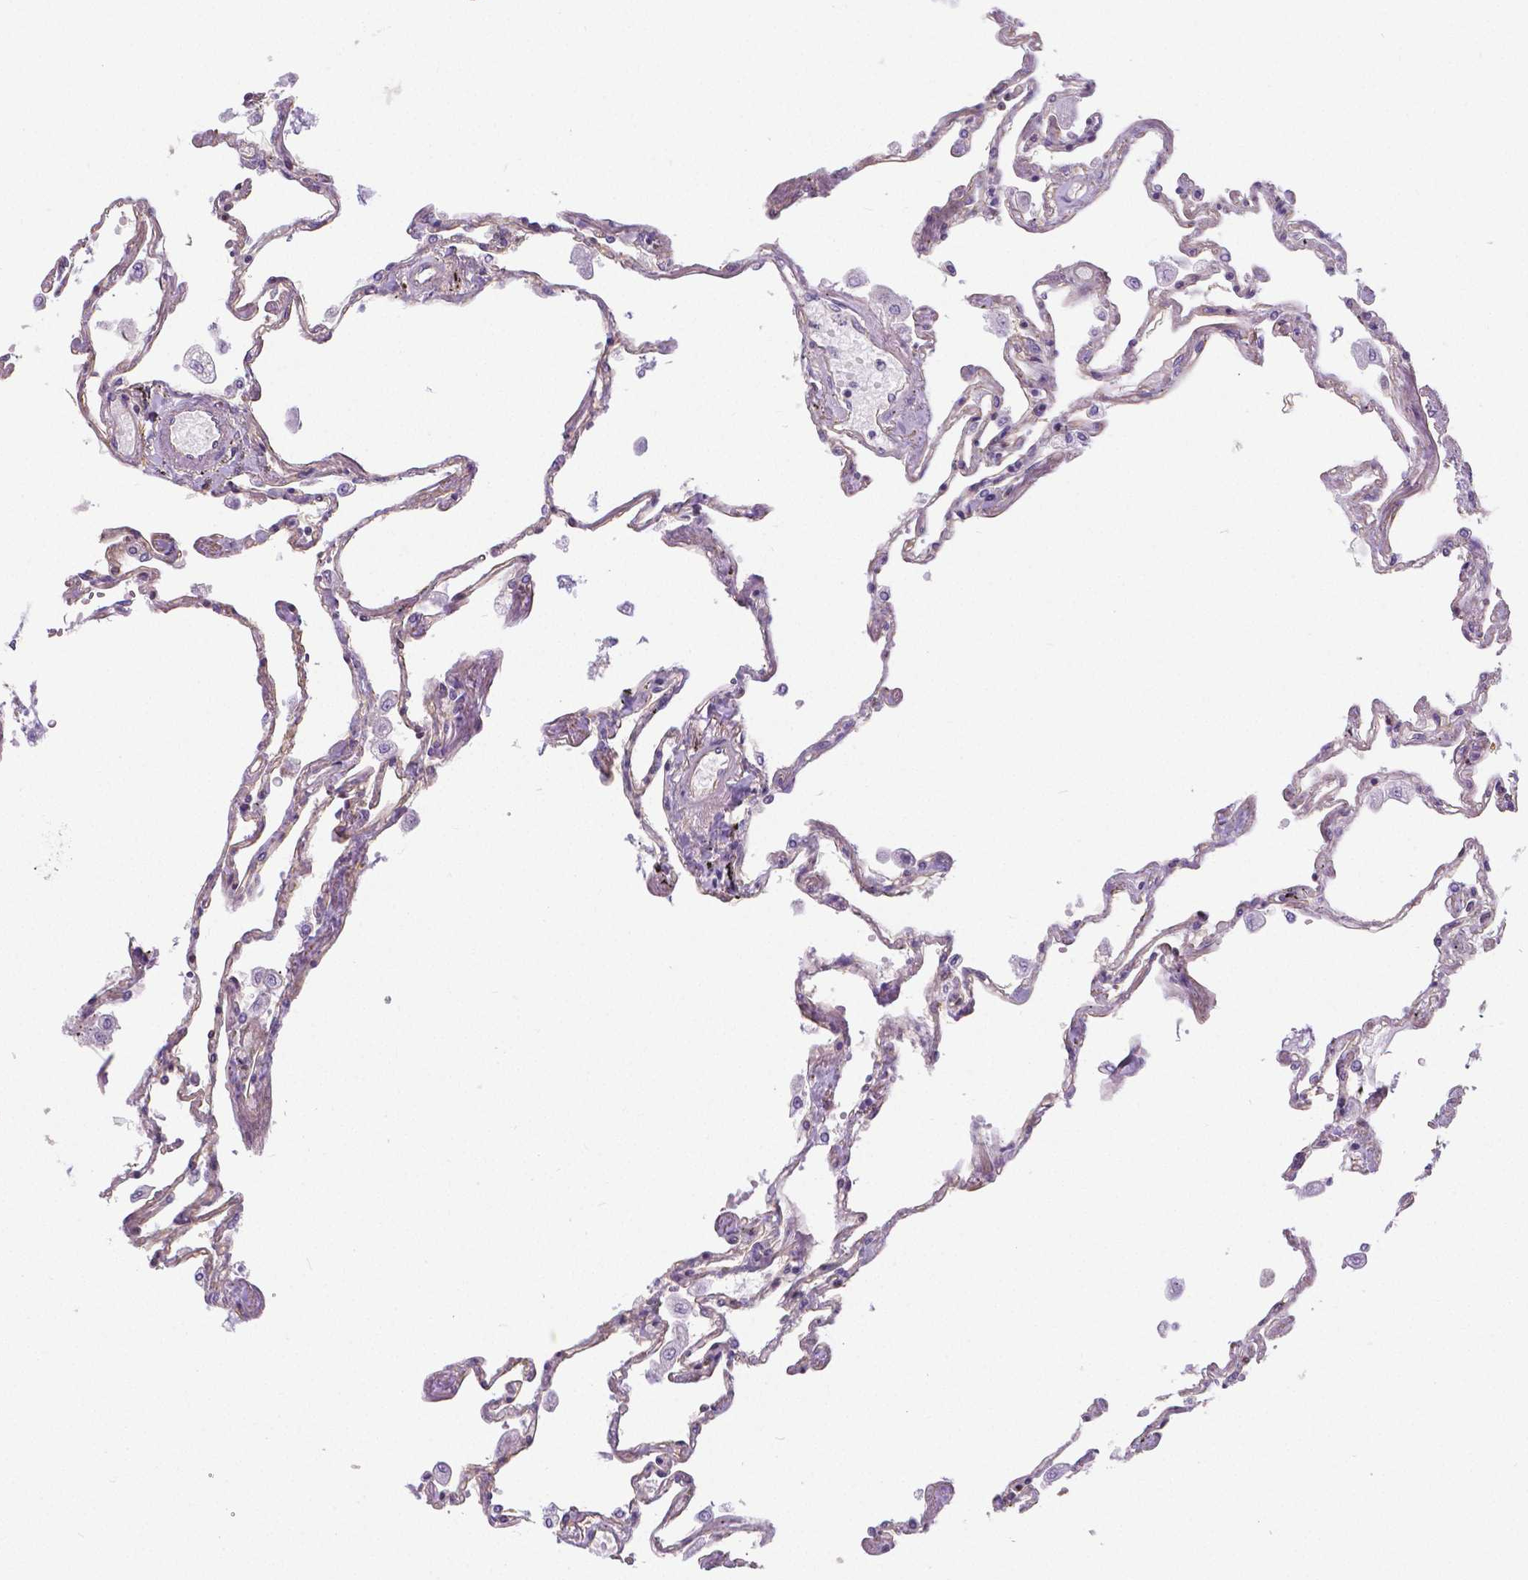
{"staining": {"intensity": "negative", "quantity": "none", "location": "none"}, "tissue": "lung", "cell_type": "Alveolar cells", "image_type": "normal", "snomed": [{"axis": "morphology", "description": "Normal tissue, NOS"}, {"axis": "morphology", "description": "Adenocarcinoma, NOS"}, {"axis": "topography", "description": "Cartilage tissue"}, {"axis": "topography", "description": "Lung"}], "caption": "Photomicrograph shows no significant protein expression in alveolar cells of benign lung. (Brightfield microscopy of DAB immunohistochemistry at high magnification).", "gene": "CRMP1", "patient": {"sex": "female", "age": 67}}